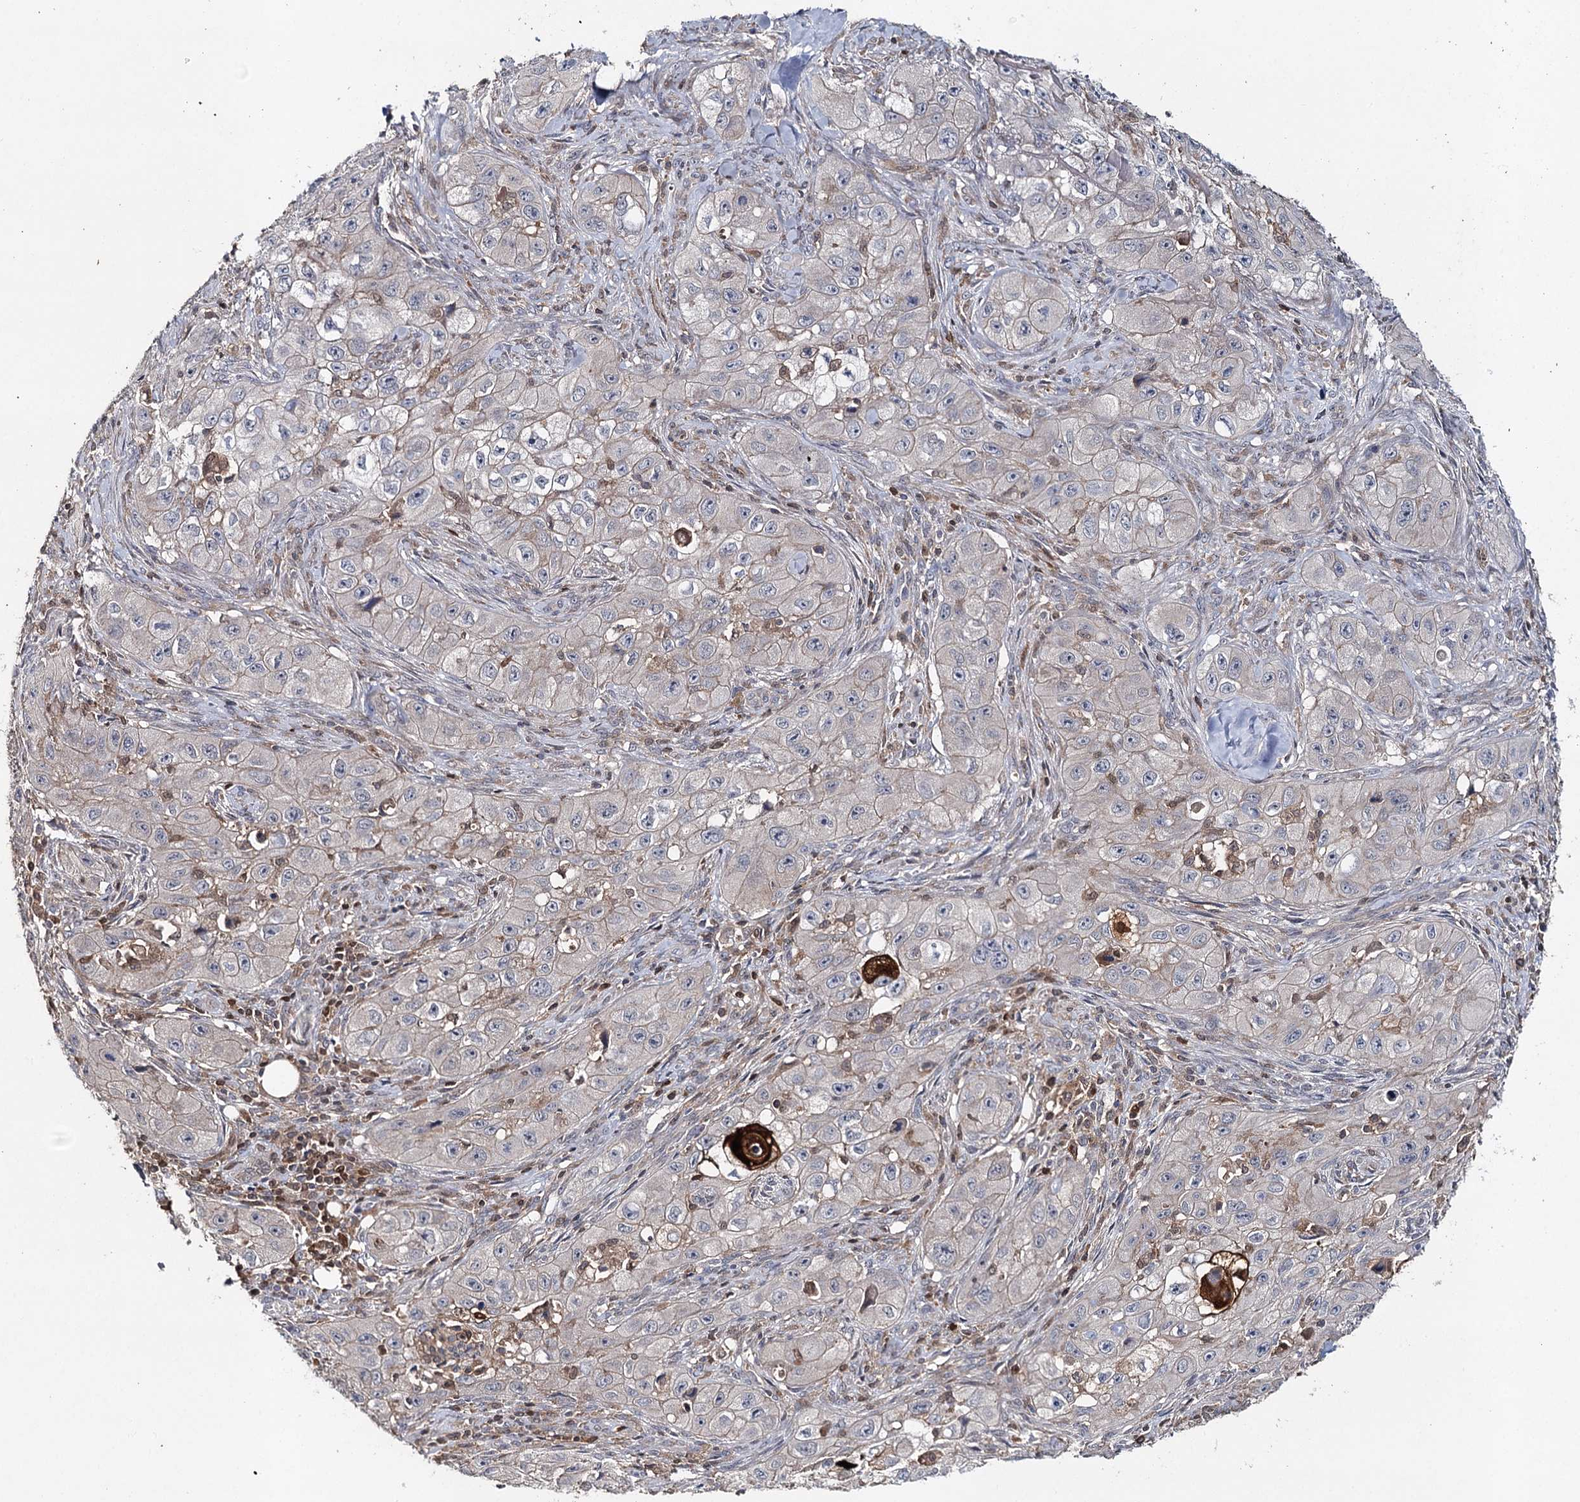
{"staining": {"intensity": "negative", "quantity": "none", "location": "none"}, "tissue": "skin cancer", "cell_type": "Tumor cells", "image_type": "cancer", "snomed": [{"axis": "morphology", "description": "Squamous cell carcinoma, NOS"}, {"axis": "topography", "description": "Skin"}, {"axis": "topography", "description": "Subcutis"}], "caption": "Tumor cells show no significant staining in squamous cell carcinoma (skin).", "gene": "SLC41A2", "patient": {"sex": "male", "age": 73}}